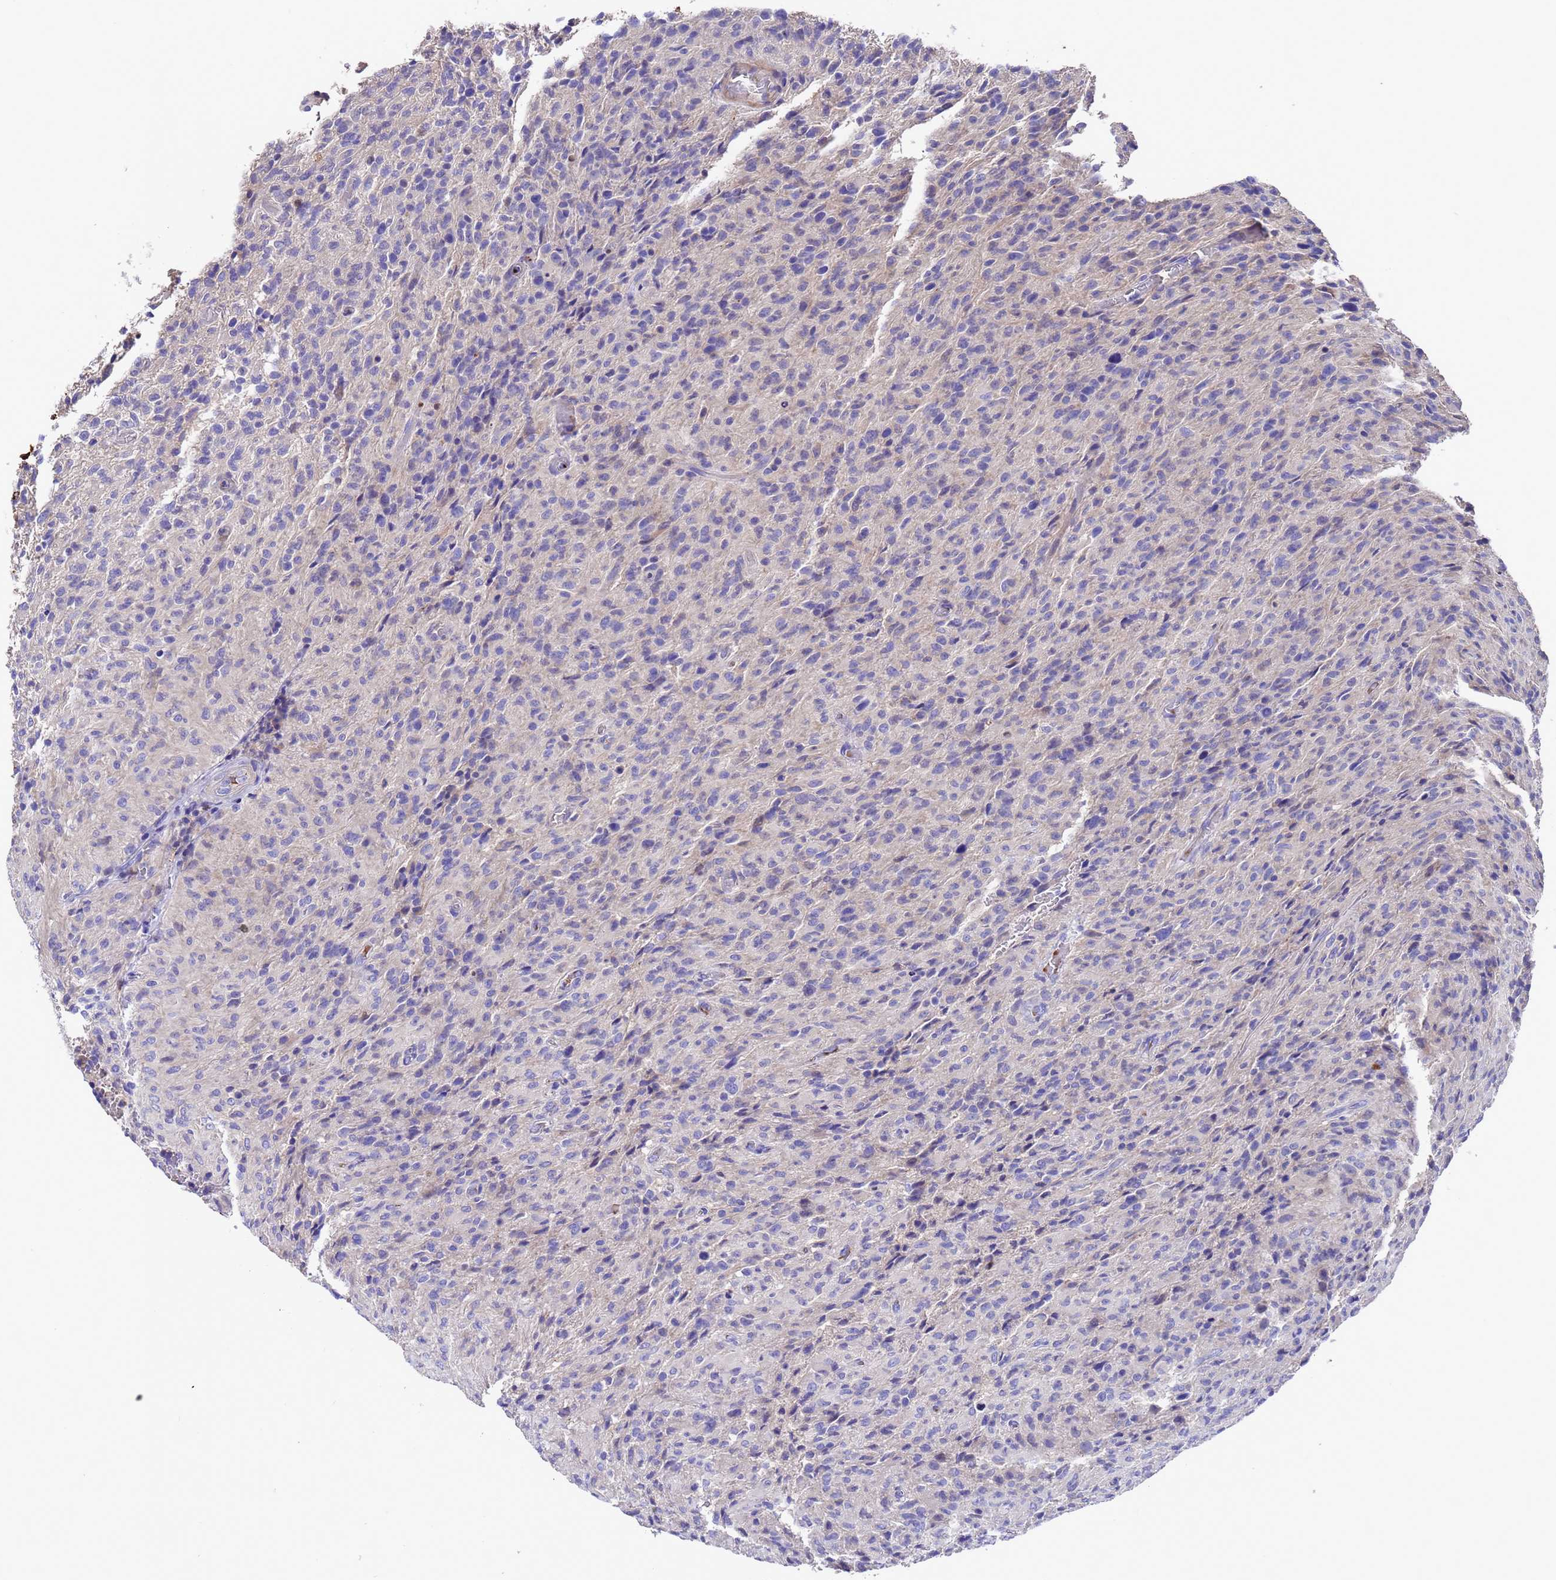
{"staining": {"intensity": "negative", "quantity": "none", "location": "none"}, "tissue": "glioma", "cell_type": "Tumor cells", "image_type": "cancer", "snomed": [{"axis": "morphology", "description": "Glioma, malignant, High grade"}, {"axis": "topography", "description": "Brain"}], "caption": "Glioma stained for a protein using IHC demonstrates no positivity tumor cells.", "gene": "ELP6", "patient": {"sex": "female", "age": 57}}